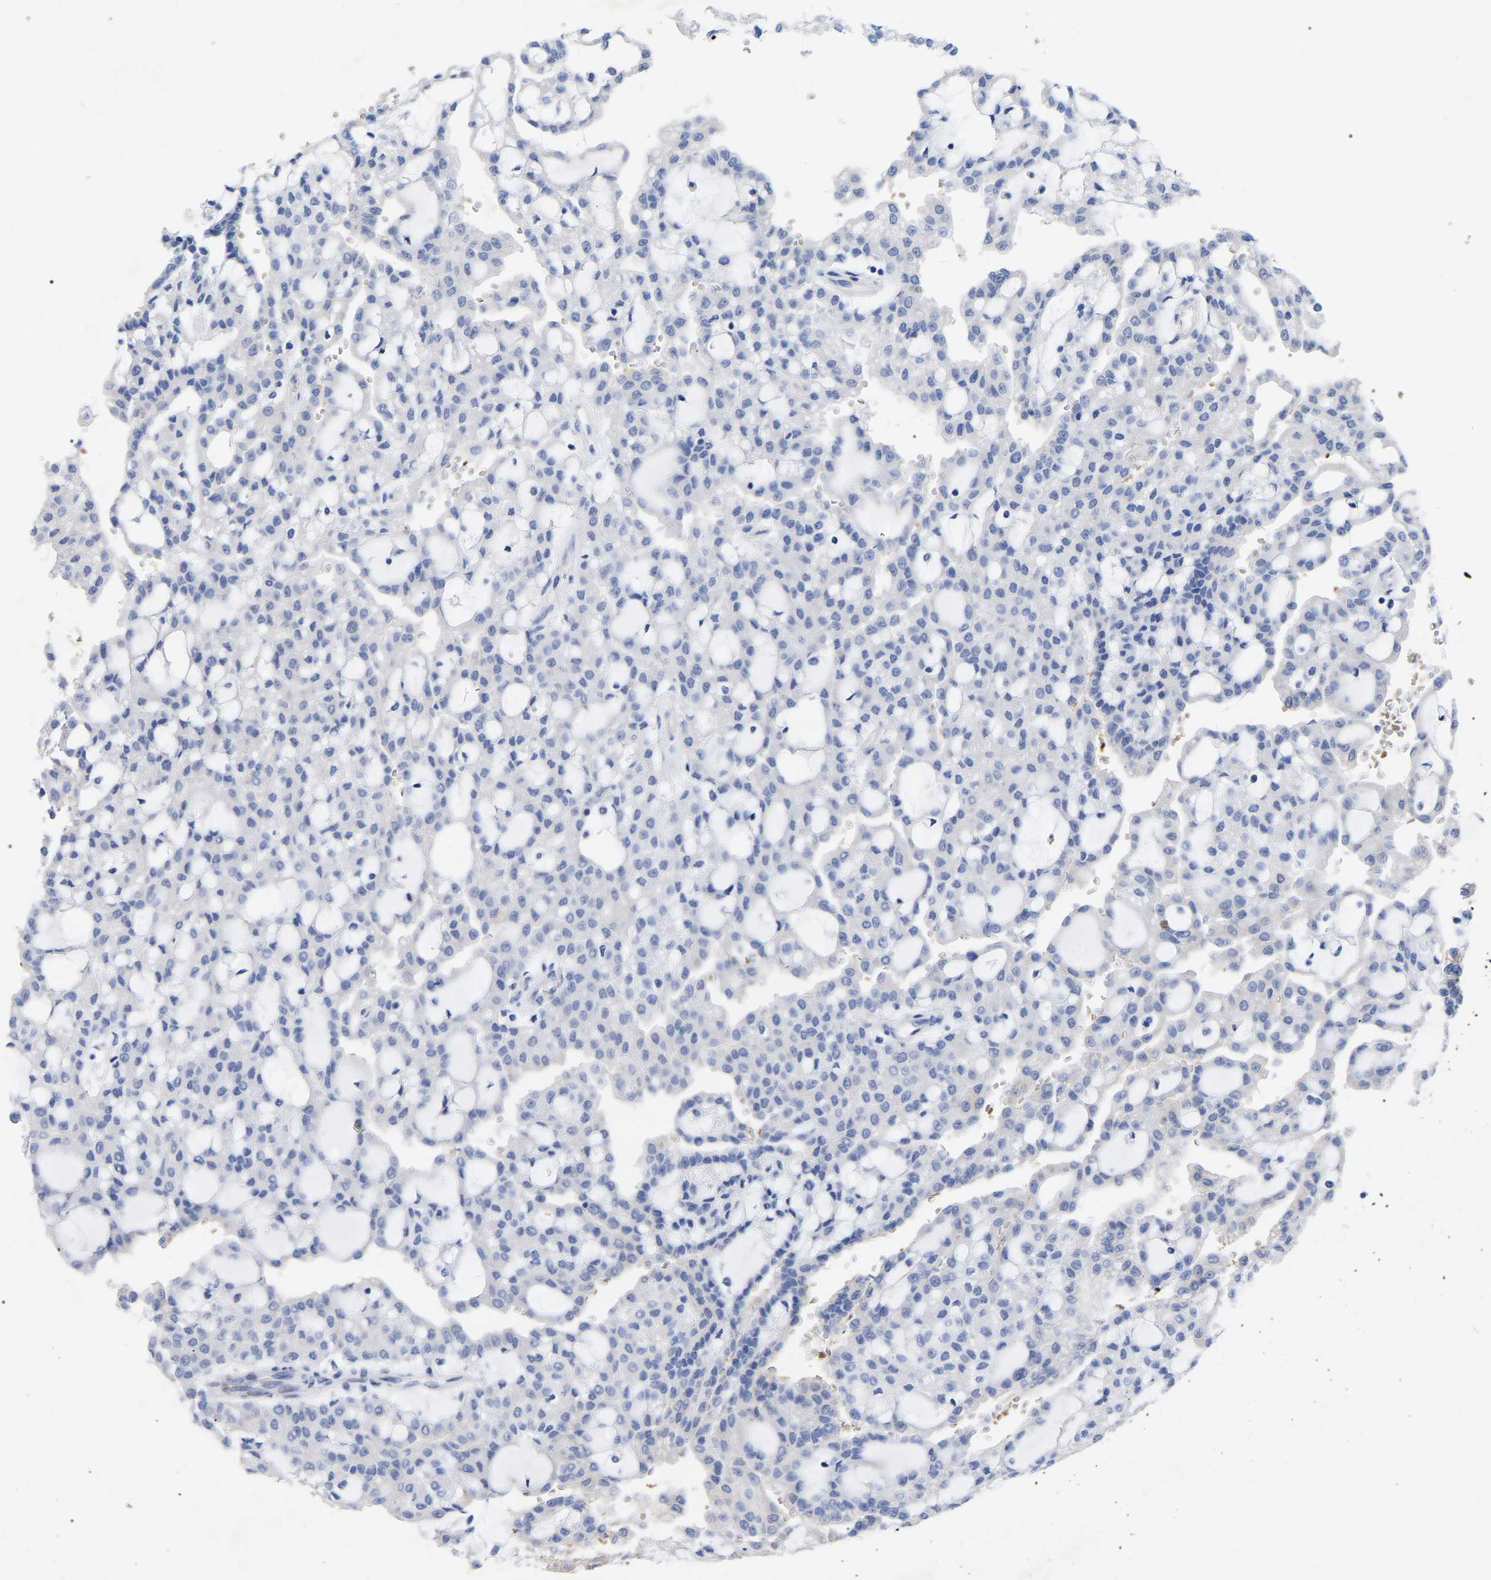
{"staining": {"intensity": "negative", "quantity": "none", "location": "none"}, "tissue": "renal cancer", "cell_type": "Tumor cells", "image_type": "cancer", "snomed": [{"axis": "morphology", "description": "Adenocarcinoma, NOS"}, {"axis": "topography", "description": "Kidney"}], "caption": "This image is of adenocarcinoma (renal) stained with immunohistochemistry (IHC) to label a protein in brown with the nuclei are counter-stained blue. There is no positivity in tumor cells.", "gene": "GDF3", "patient": {"sex": "male", "age": 63}}